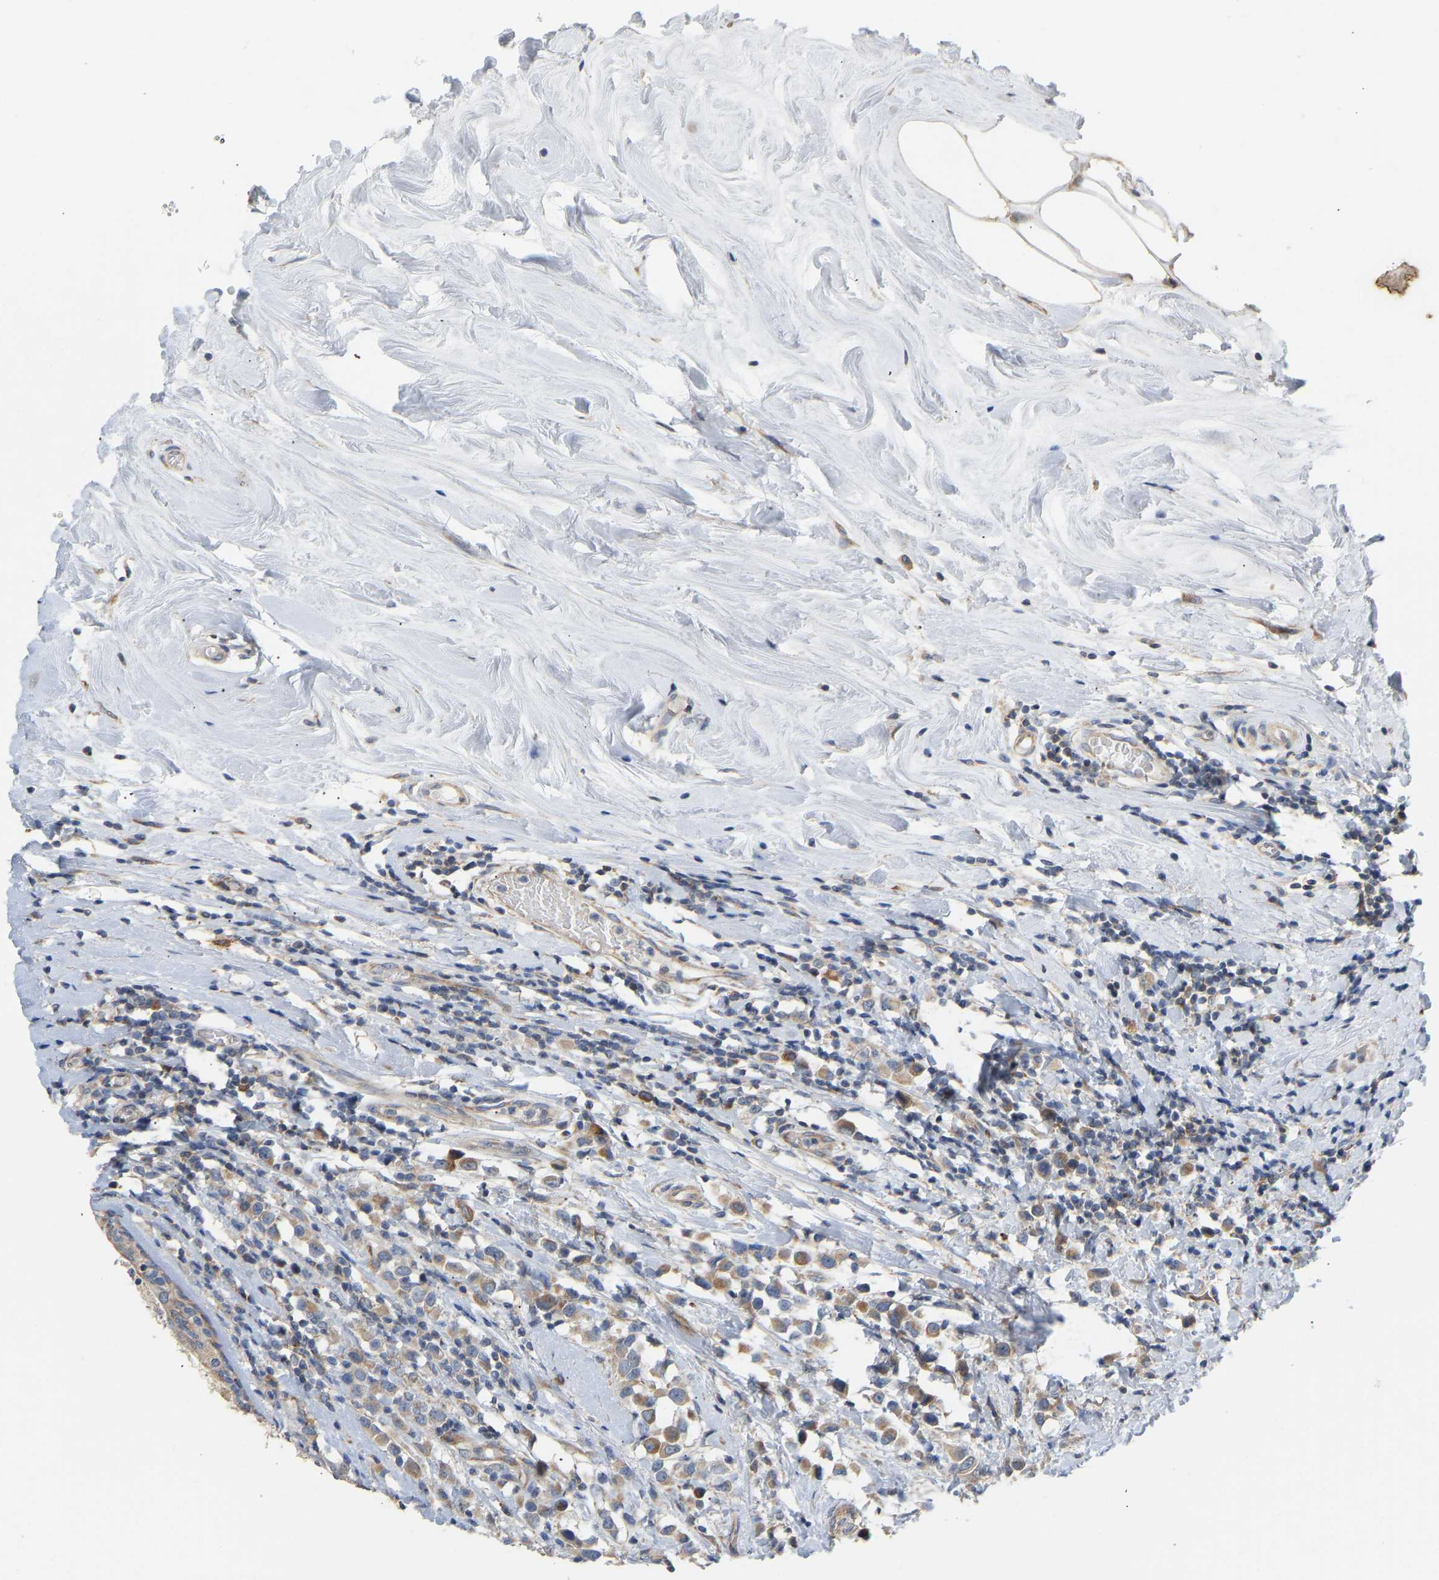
{"staining": {"intensity": "moderate", "quantity": ">75%", "location": "cytoplasmic/membranous"}, "tissue": "breast cancer", "cell_type": "Tumor cells", "image_type": "cancer", "snomed": [{"axis": "morphology", "description": "Duct carcinoma"}, {"axis": "topography", "description": "Breast"}], "caption": "A micrograph of human breast intraductal carcinoma stained for a protein demonstrates moderate cytoplasmic/membranous brown staining in tumor cells.", "gene": "HACD2", "patient": {"sex": "female", "age": 61}}